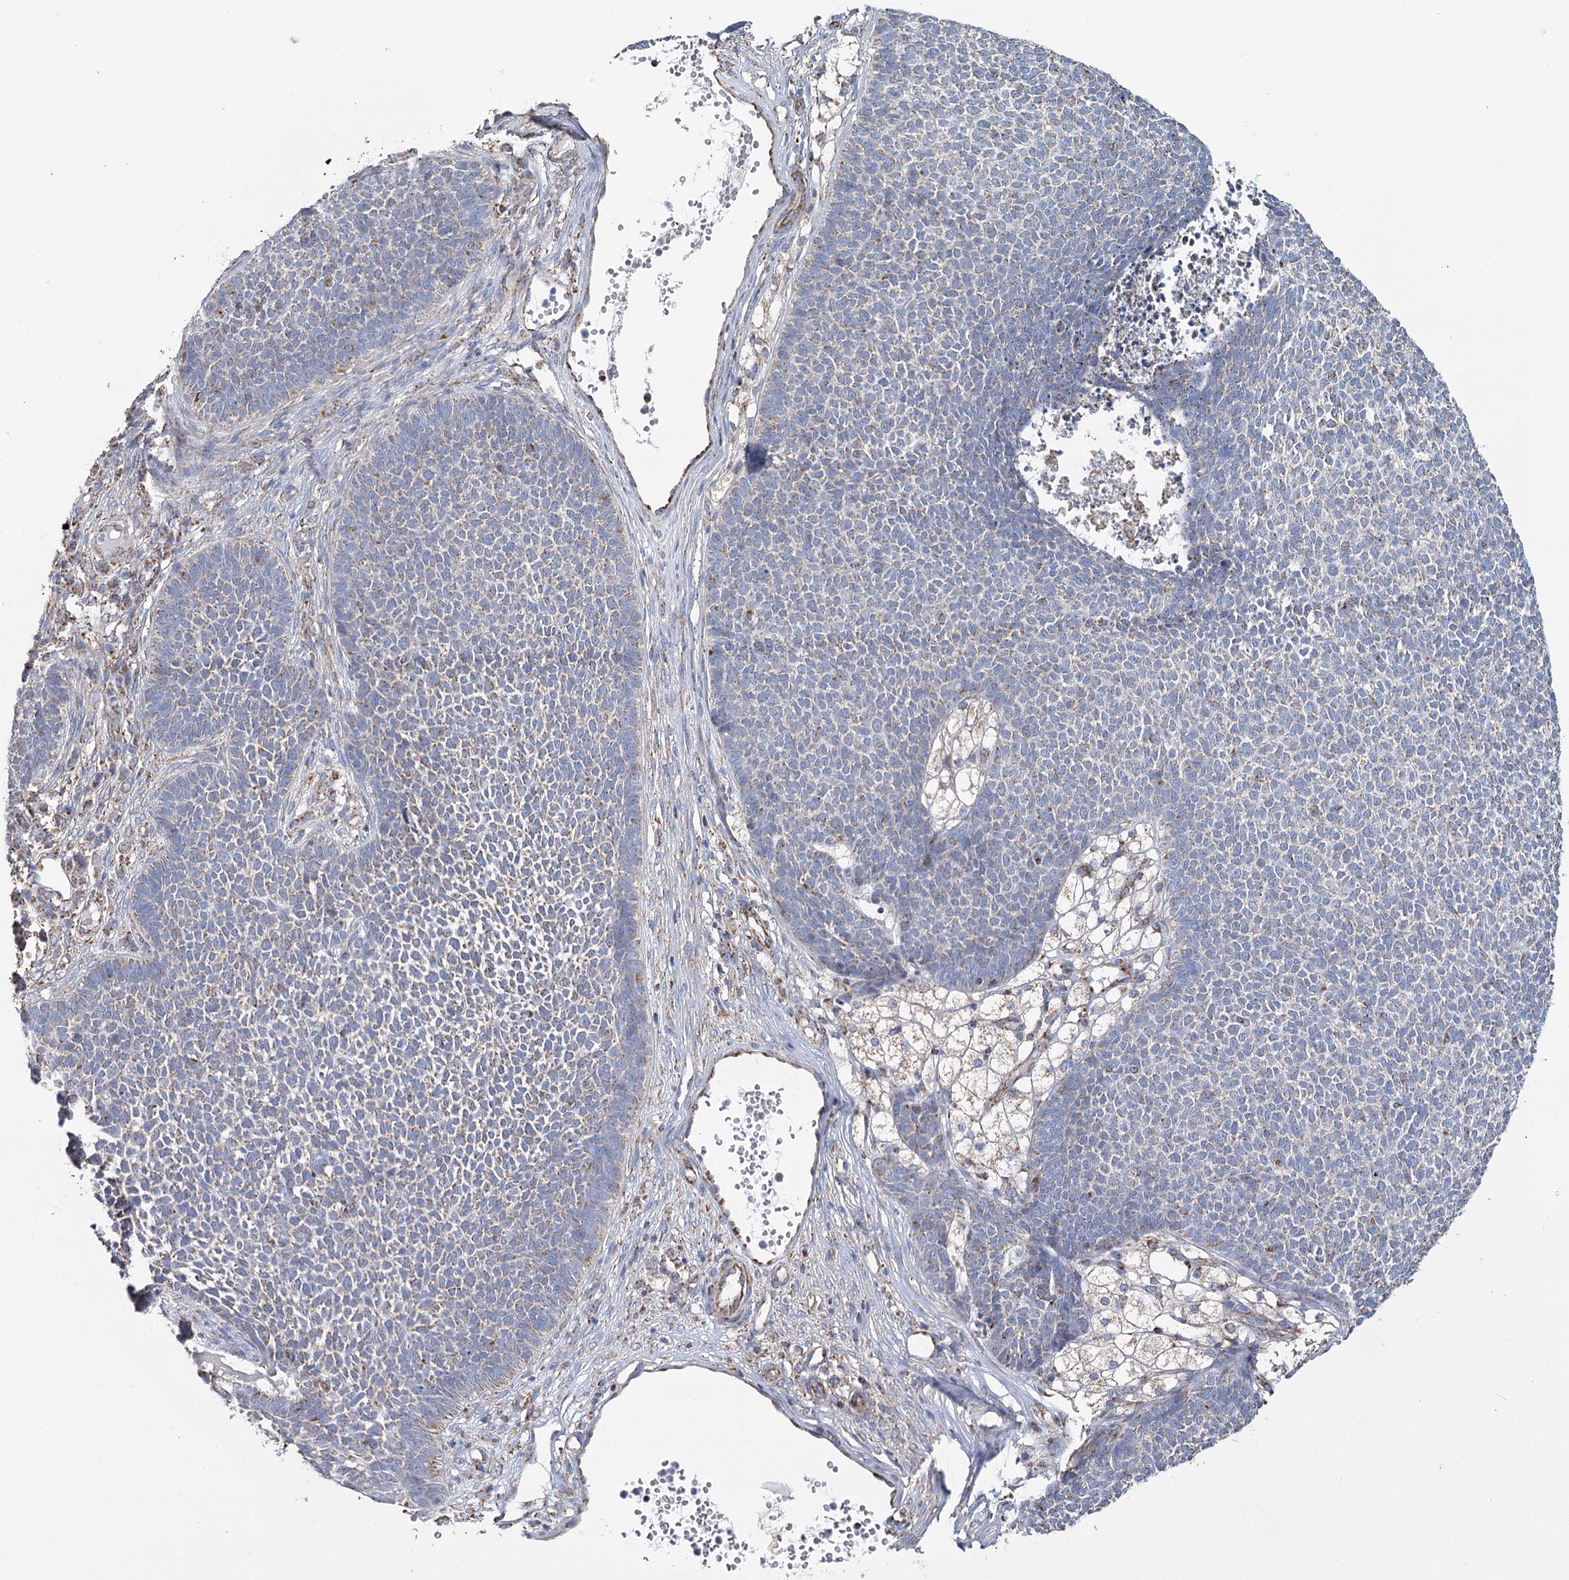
{"staining": {"intensity": "negative", "quantity": "none", "location": "none"}, "tissue": "skin cancer", "cell_type": "Tumor cells", "image_type": "cancer", "snomed": [{"axis": "morphology", "description": "Basal cell carcinoma"}, {"axis": "topography", "description": "Skin"}], "caption": "Tumor cells show no significant expression in basal cell carcinoma (skin).", "gene": "MRPL44", "patient": {"sex": "female", "age": 84}}